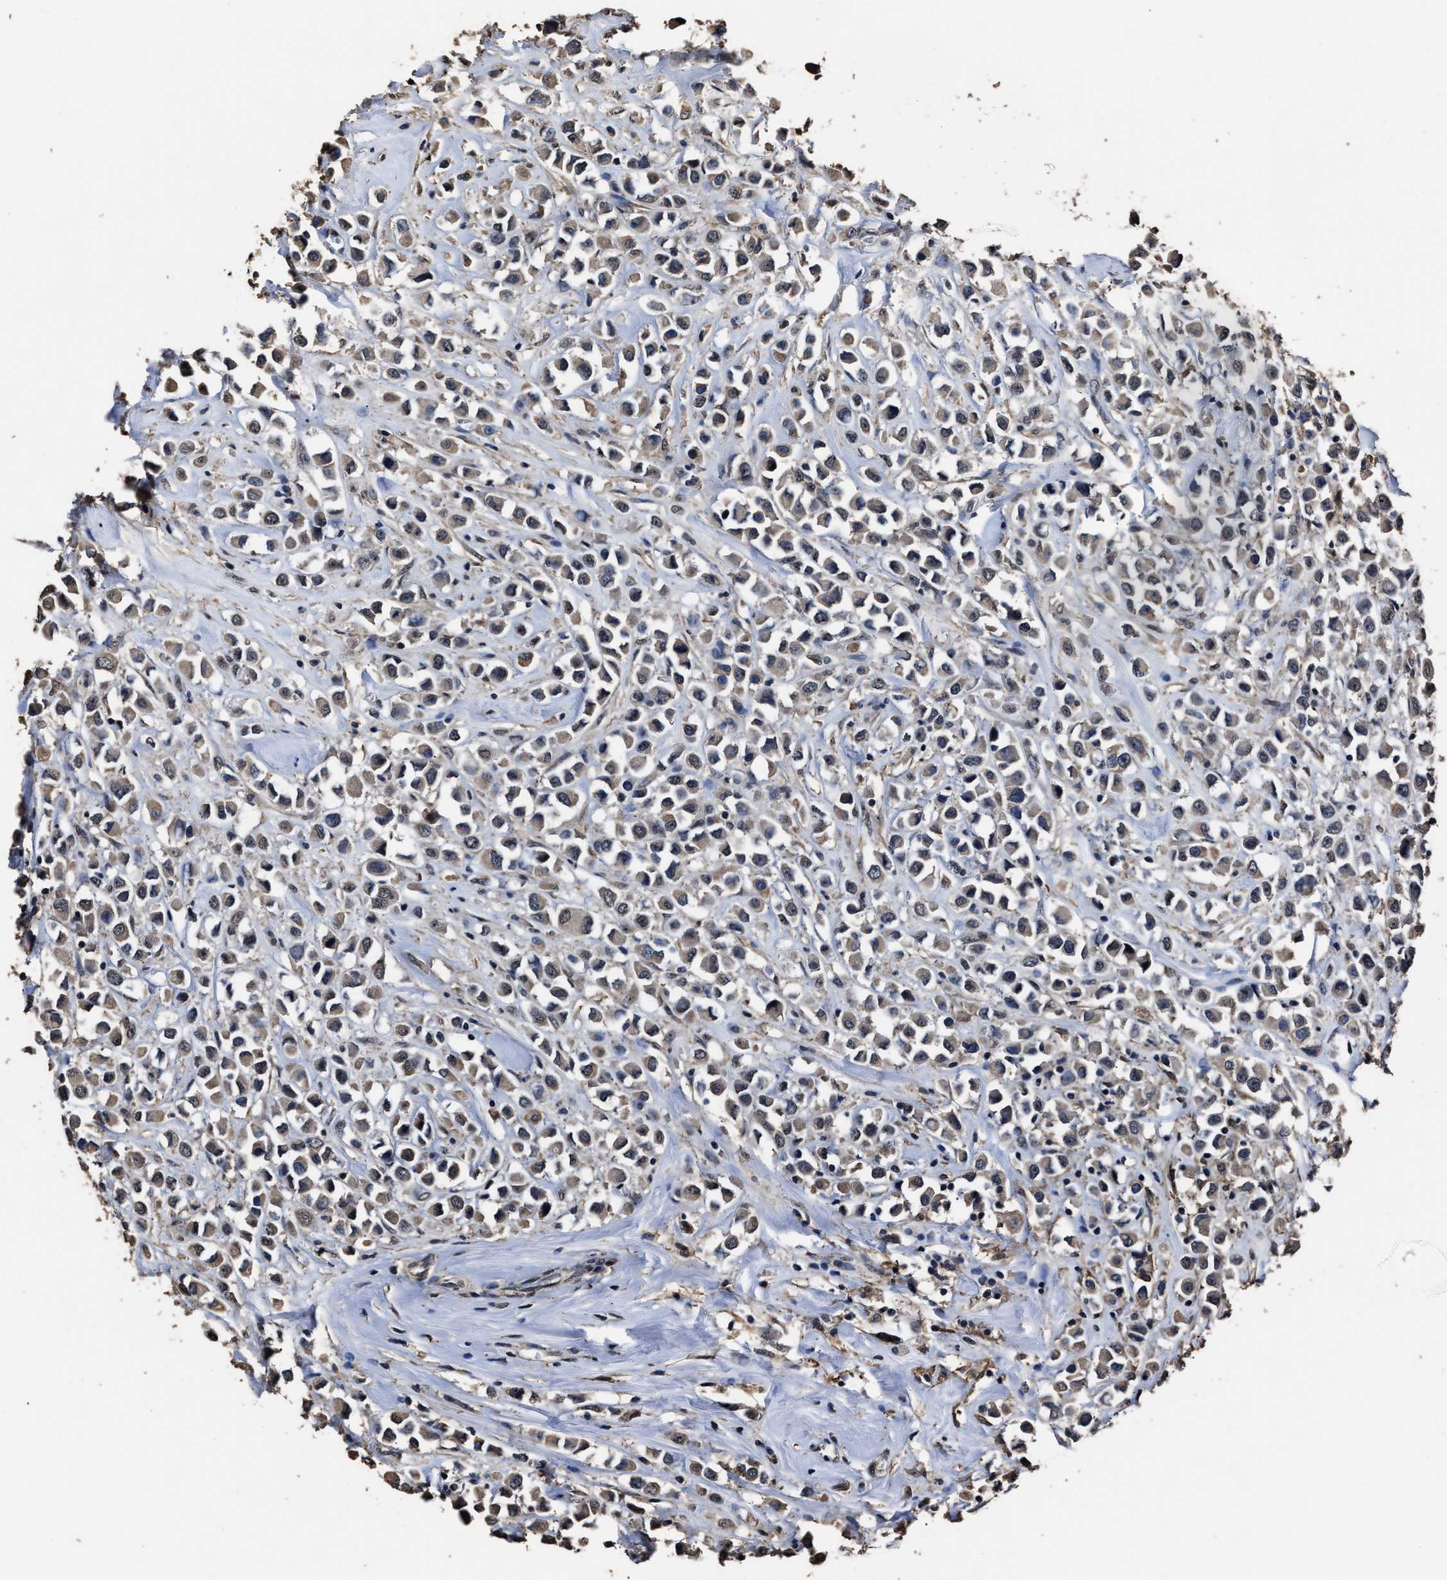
{"staining": {"intensity": "weak", "quantity": ">75%", "location": "cytoplasmic/membranous"}, "tissue": "breast cancer", "cell_type": "Tumor cells", "image_type": "cancer", "snomed": [{"axis": "morphology", "description": "Duct carcinoma"}, {"axis": "topography", "description": "Breast"}], "caption": "Immunohistochemistry photomicrograph of neoplastic tissue: human breast infiltrating ductal carcinoma stained using immunohistochemistry (IHC) displays low levels of weak protein expression localized specifically in the cytoplasmic/membranous of tumor cells, appearing as a cytoplasmic/membranous brown color.", "gene": "RSBN1L", "patient": {"sex": "female", "age": 61}}